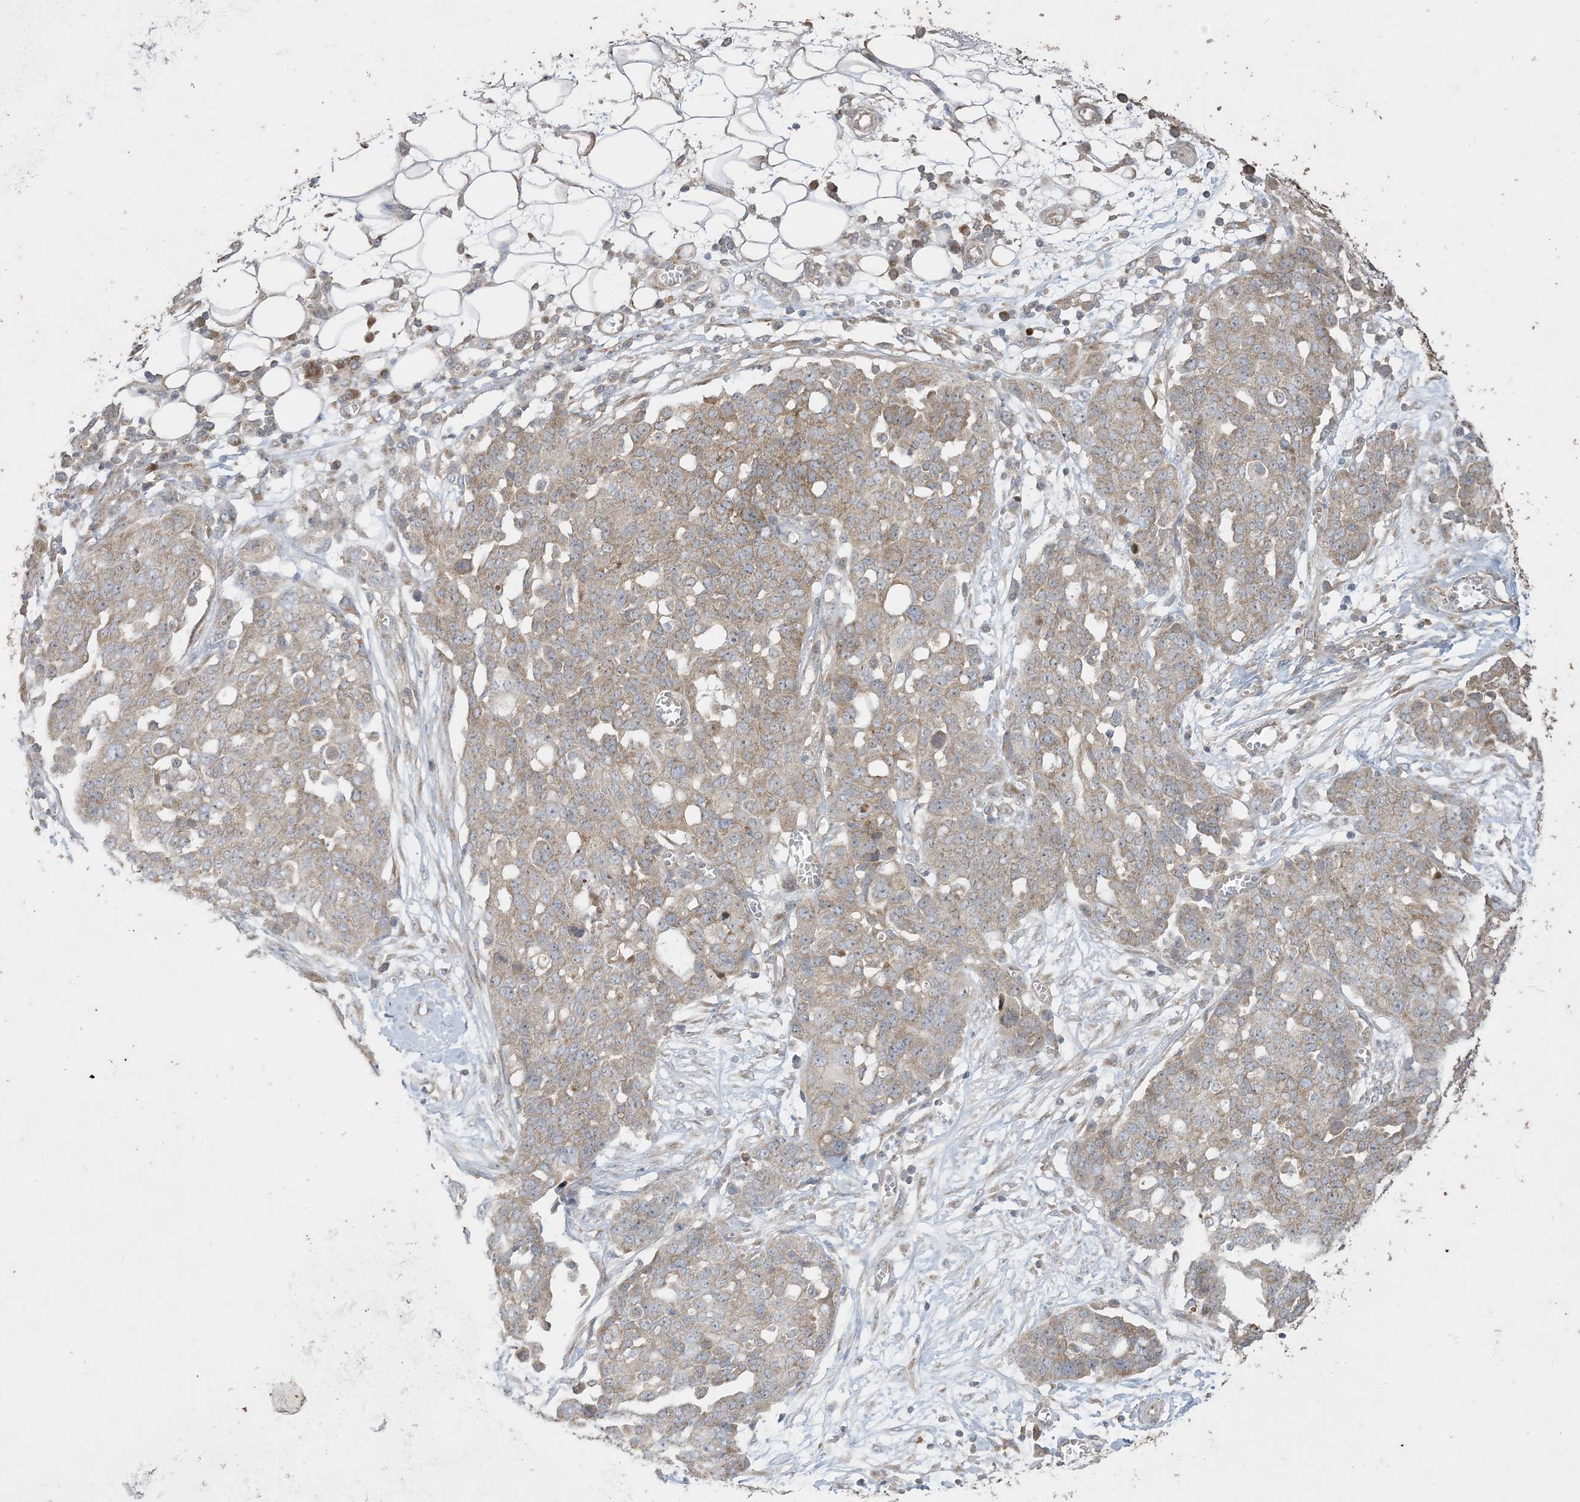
{"staining": {"intensity": "moderate", "quantity": ">75%", "location": "cytoplasmic/membranous"}, "tissue": "ovarian cancer", "cell_type": "Tumor cells", "image_type": "cancer", "snomed": [{"axis": "morphology", "description": "Cystadenocarcinoma, serous, NOS"}, {"axis": "topography", "description": "Soft tissue"}, {"axis": "topography", "description": "Ovary"}], "caption": "The histopathology image shows a brown stain indicating the presence of a protein in the cytoplasmic/membranous of tumor cells in ovarian cancer.", "gene": "SIRT3", "patient": {"sex": "female", "age": 57}}